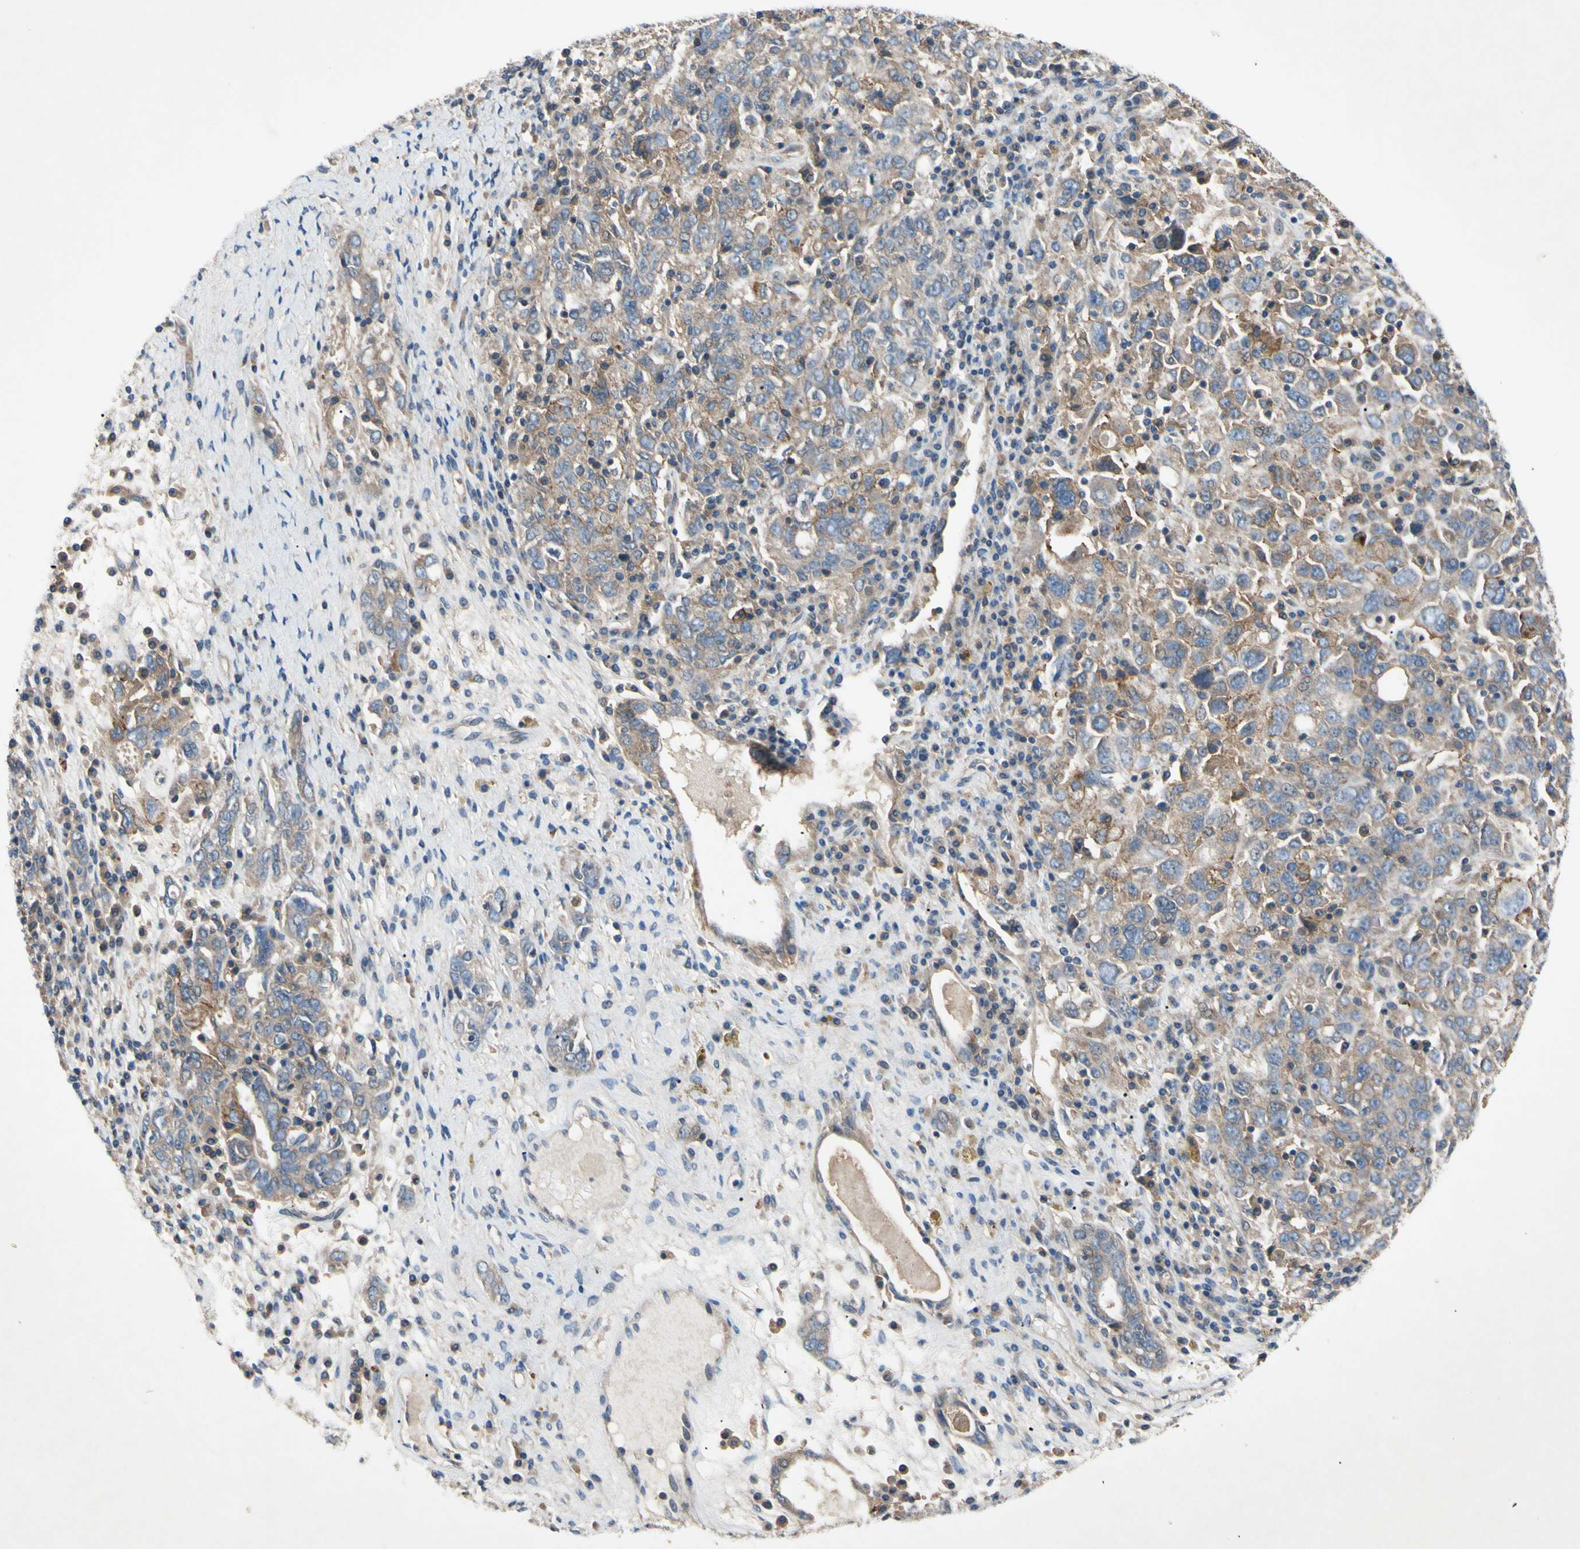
{"staining": {"intensity": "moderate", "quantity": ">75%", "location": "cytoplasmic/membranous"}, "tissue": "ovarian cancer", "cell_type": "Tumor cells", "image_type": "cancer", "snomed": [{"axis": "morphology", "description": "Carcinoma, endometroid"}, {"axis": "topography", "description": "Ovary"}], "caption": "Approximately >75% of tumor cells in ovarian cancer exhibit moderate cytoplasmic/membranous protein positivity as visualized by brown immunohistochemical staining.", "gene": "HILPDA", "patient": {"sex": "female", "age": 62}}